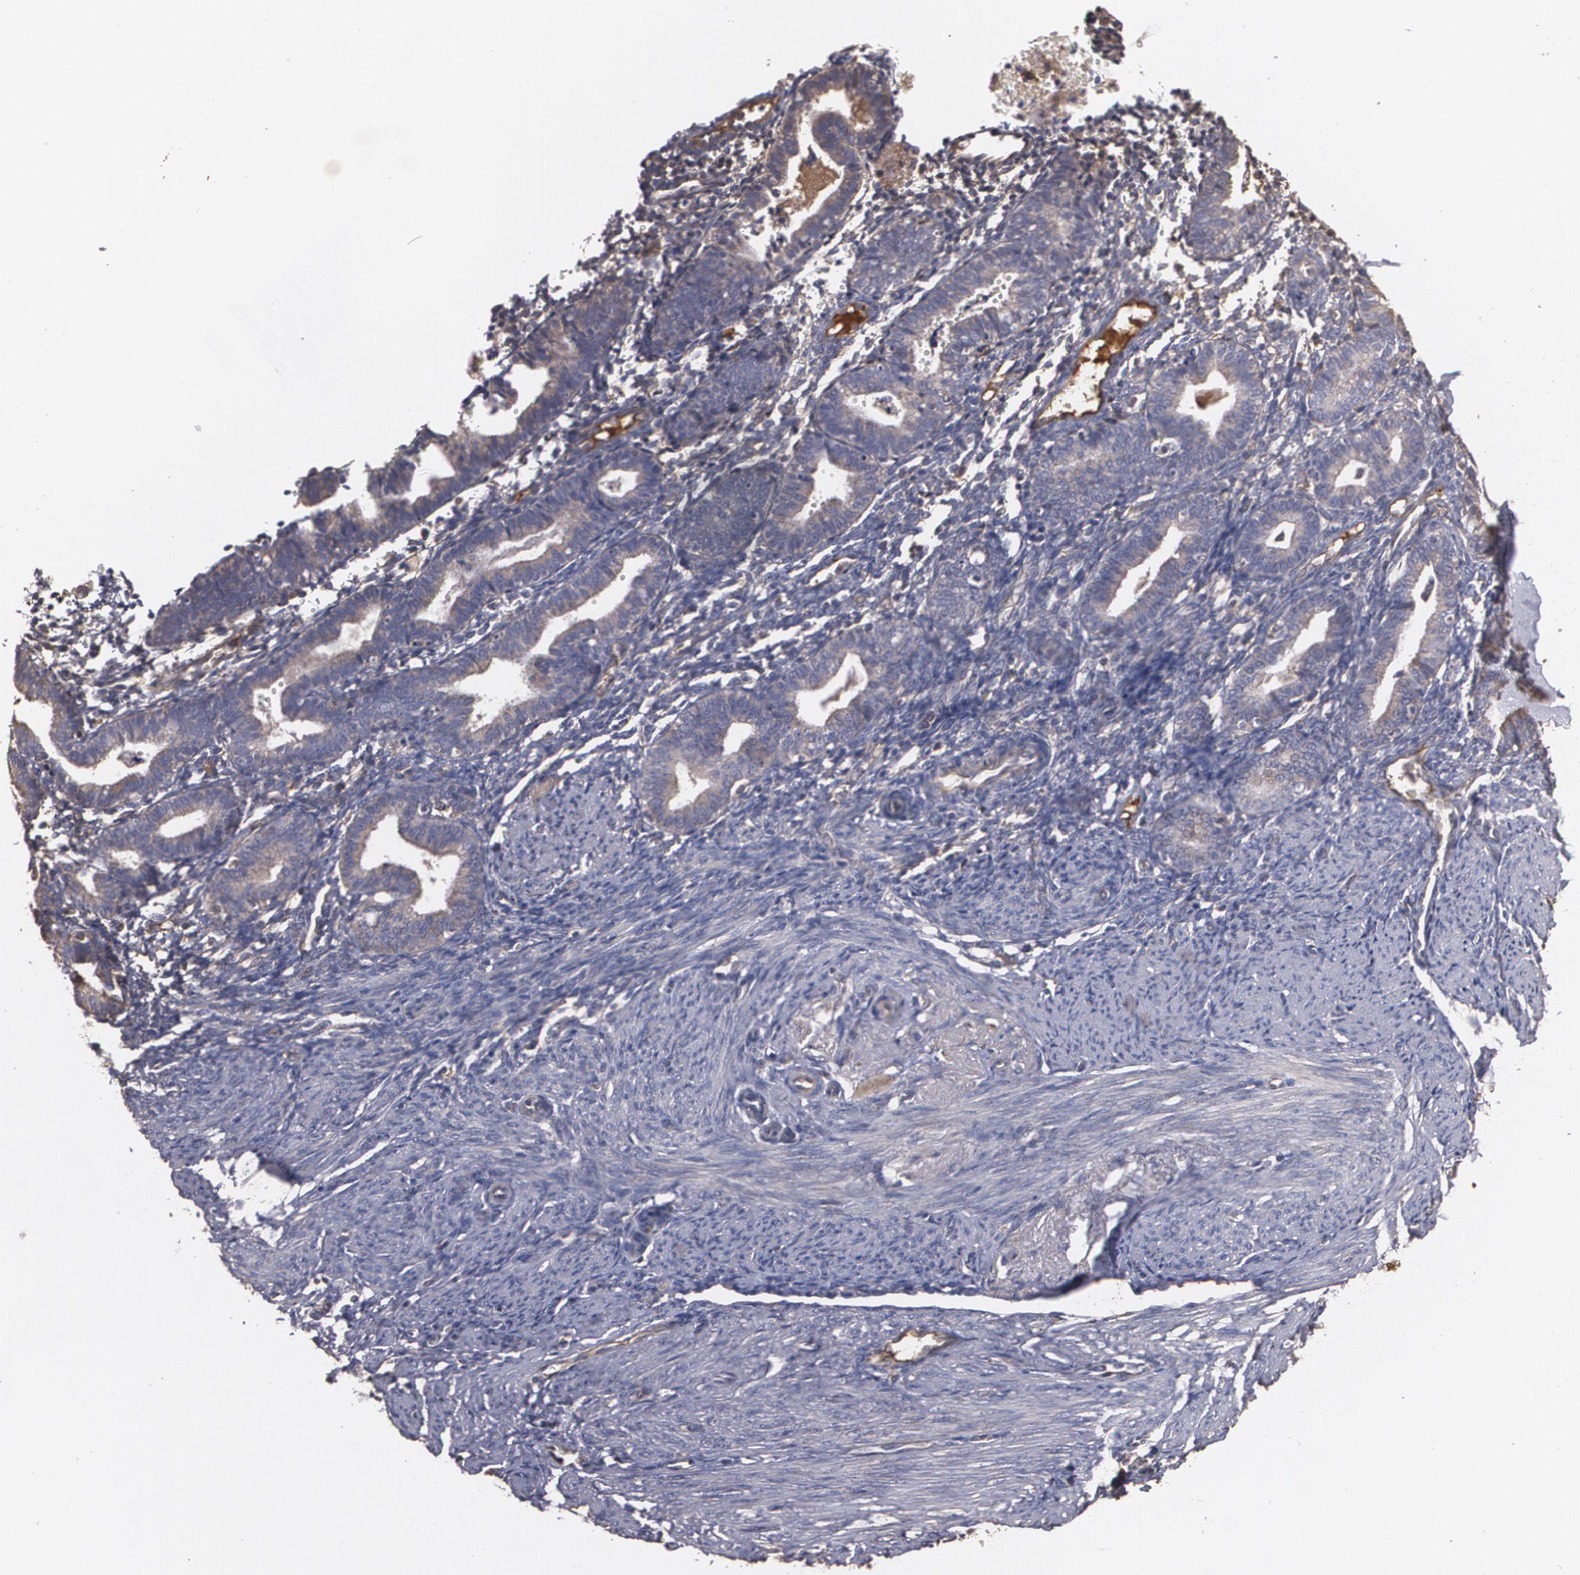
{"staining": {"intensity": "weak", "quantity": "<25%", "location": "cytoplasmic/membranous"}, "tissue": "endometrium", "cell_type": "Cells in endometrial stroma", "image_type": "normal", "snomed": [{"axis": "morphology", "description": "Normal tissue, NOS"}, {"axis": "topography", "description": "Endometrium"}], "caption": "This photomicrograph is of benign endometrium stained with immunohistochemistry to label a protein in brown with the nuclei are counter-stained blue. There is no staining in cells in endometrial stroma. Brightfield microscopy of IHC stained with DAB (brown) and hematoxylin (blue), captured at high magnification.", "gene": "PON1", "patient": {"sex": "female", "age": 61}}